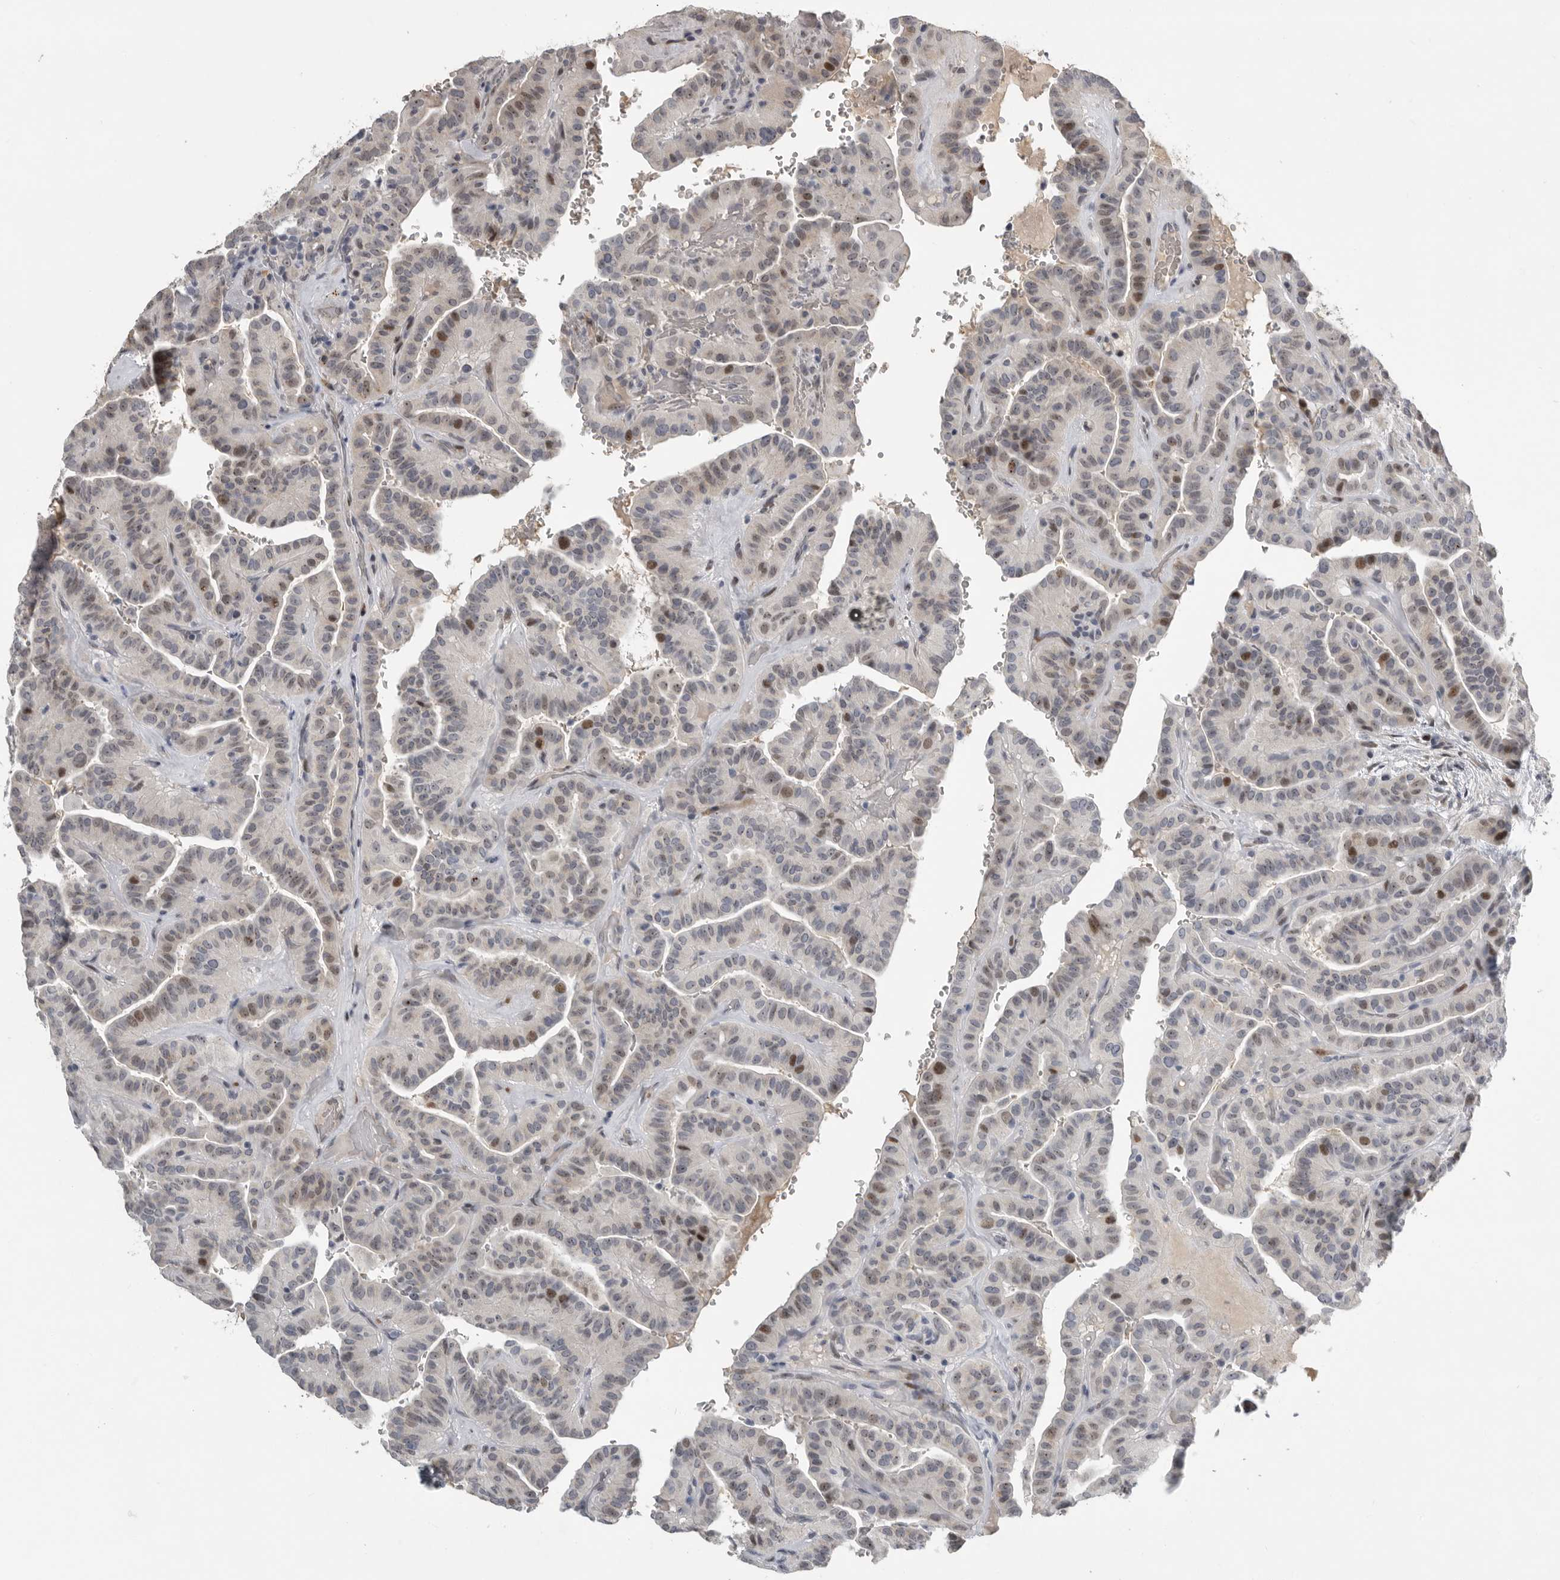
{"staining": {"intensity": "moderate", "quantity": "<25%", "location": "nuclear"}, "tissue": "thyroid cancer", "cell_type": "Tumor cells", "image_type": "cancer", "snomed": [{"axis": "morphology", "description": "Papillary adenocarcinoma, NOS"}, {"axis": "topography", "description": "Thyroid gland"}], "caption": "The photomicrograph exhibits staining of papillary adenocarcinoma (thyroid), revealing moderate nuclear protein staining (brown color) within tumor cells.", "gene": "PCMTD1", "patient": {"sex": "male", "age": 77}}